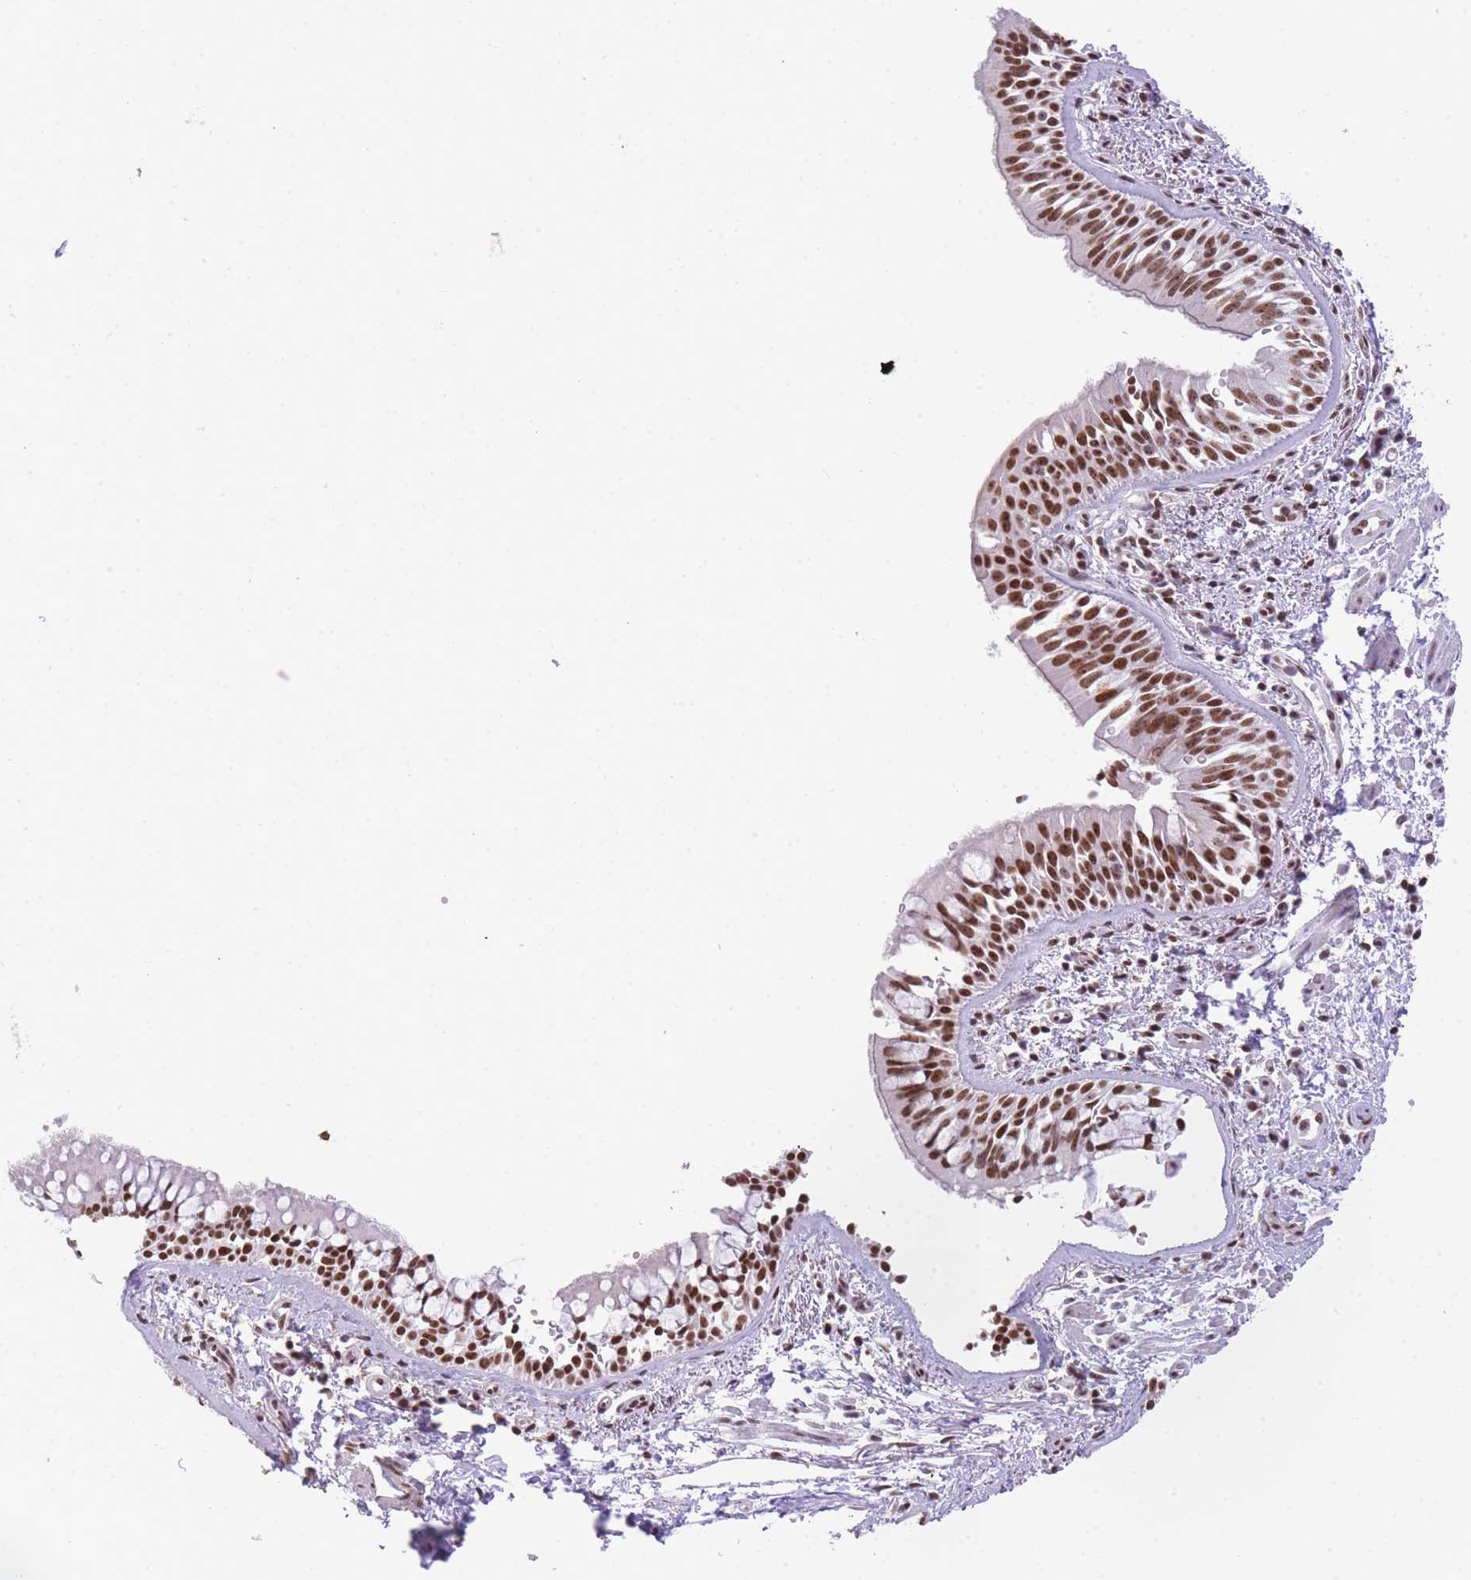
{"staining": {"intensity": "strong", "quantity": ">75%", "location": "nuclear"}, "tissue": "bronchus", "cell_type": "Respiratory epithelial cells", "image_type": "normal", "snomed": [{"axis": "morphology", "description": "Normal tissue, NOS"}, {"axis": "topography", "description": "Lymph node"}, {"axis": "topography", "description": "Cartilage tissue"}, {"axis": "topography", "description": "Bronchus"}], "caption": "About >75% of respiratory epithelial cells in normal bronchus demonstrate strong nuclear protein staining as visualized by brown immunohistochemical staining.", "gene": "EVC2", "patient": {"sex": "female", "age": 70}}